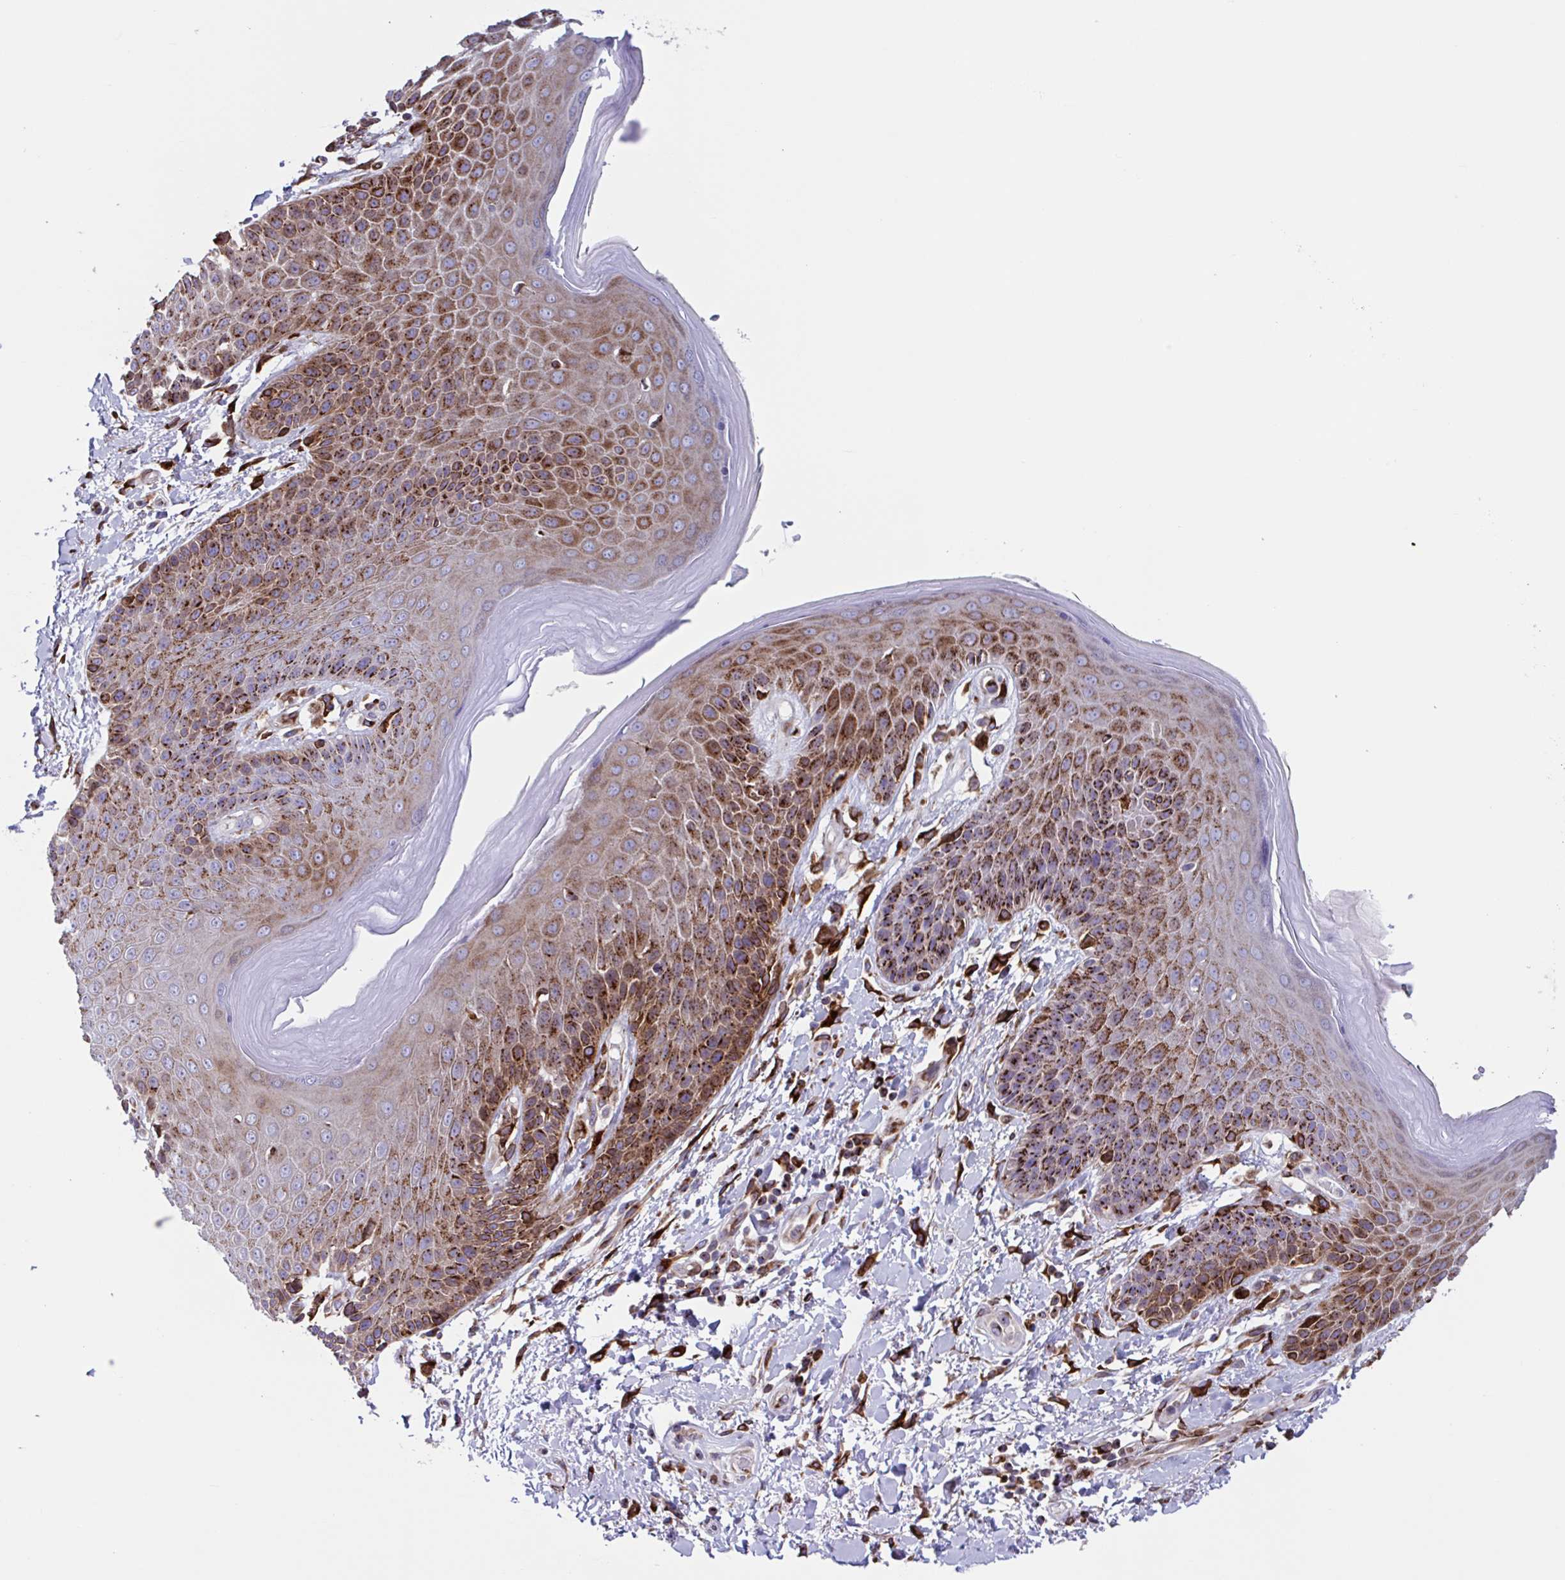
{"staining": {"intensity": "strong", "quantity": "25%-75%", "location": "cytoplasmic/membranous"}, "tissue": "skin", "cell_type": "Epidermal cells", "image_type": "normal", "snomed": [{"axis": "morphology", "description": "Normal tissue, NOS"}, {"axis": "topography", "description": "Anal"}, {"axis": "topography", "description": "Peripheral nerve tissue"}], "caption": "Brown immunohistochemical staining in benign skin exhibits strong cytoplasmic/membranous positivity in about 25%-75% of epidermal cells.", "gene": "RFK", "patient": {"sex": "male", "age": 51}}